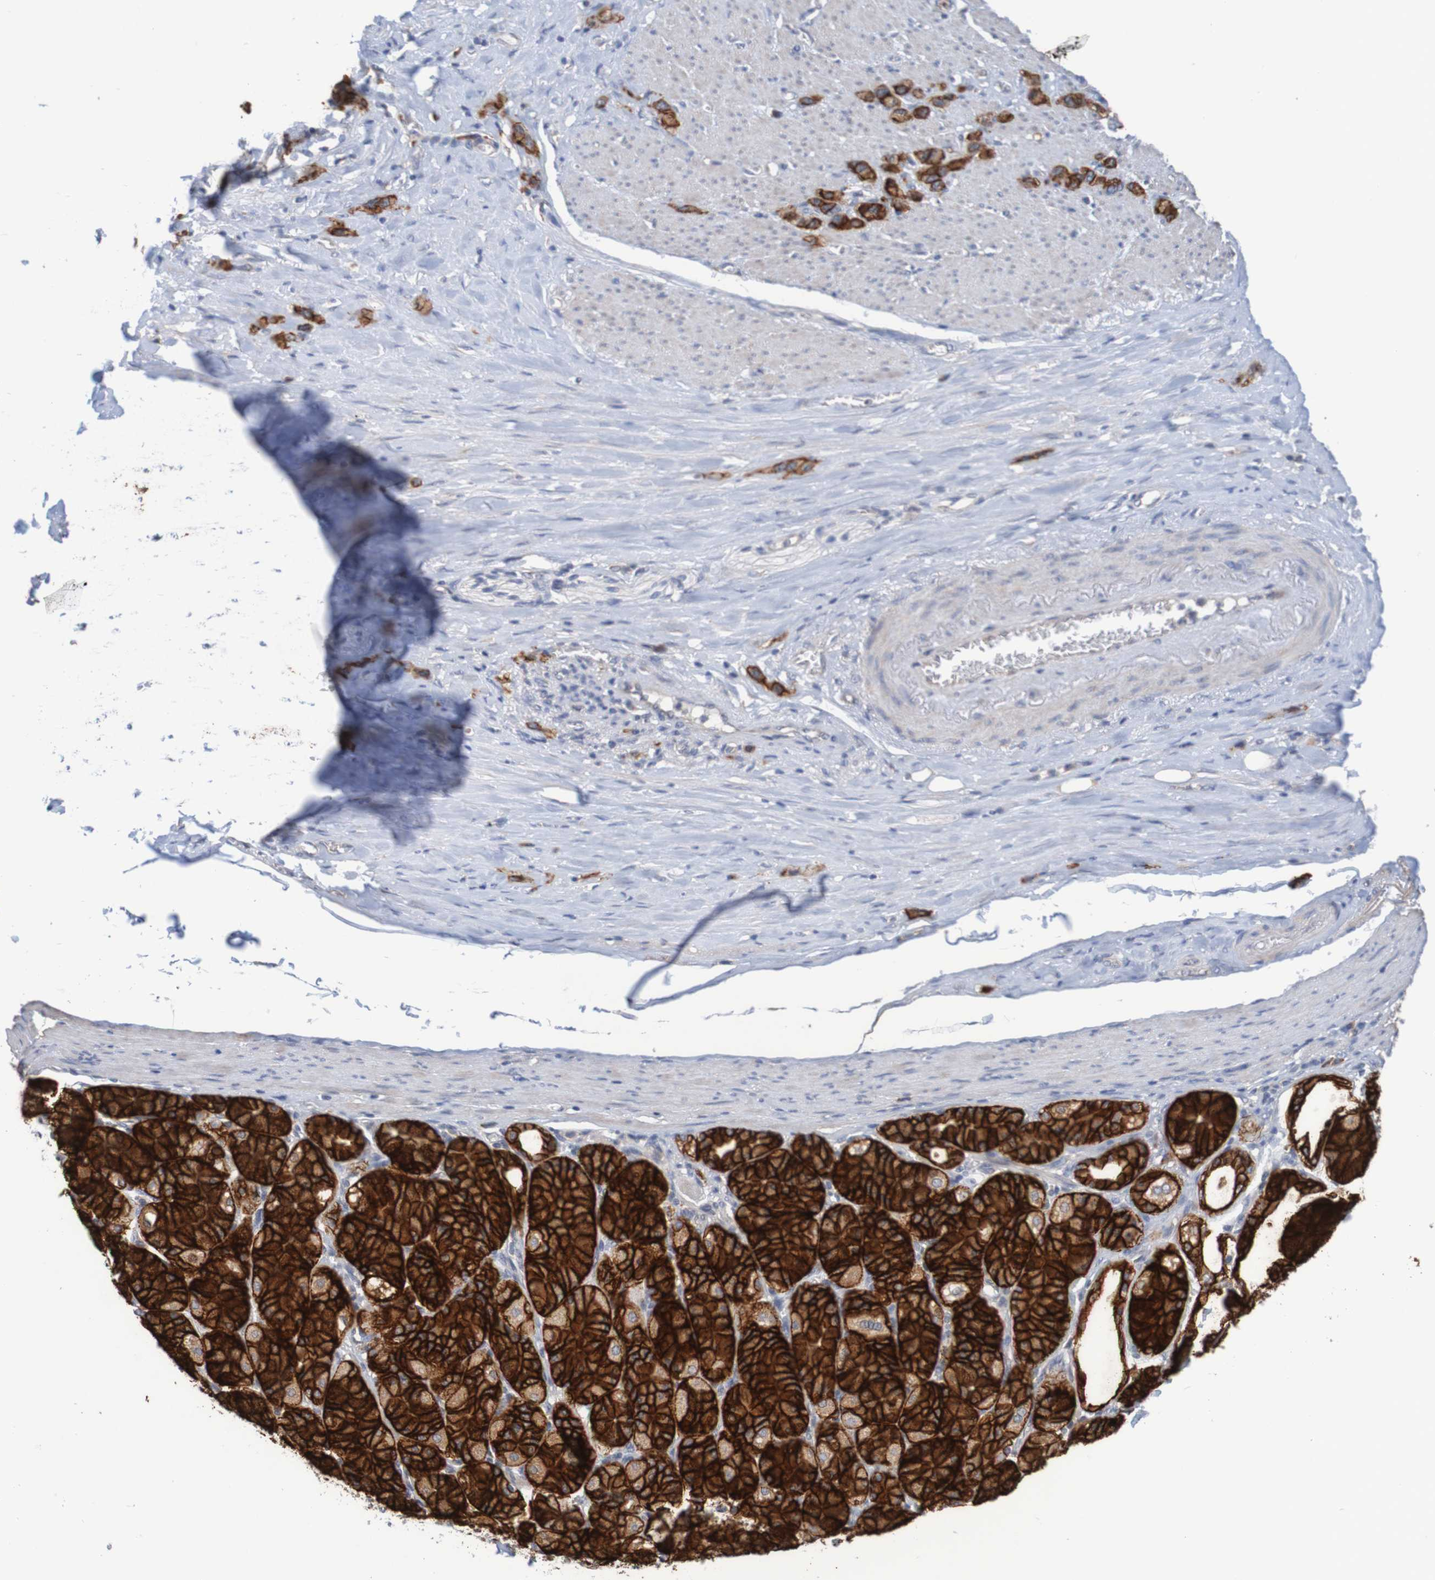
{"staining": {"intensity": "strong", "quantity": ">75%", "location": "cytoplasmic/membranous"}, "tissue": "stomach cancer", "cell_type": "Tumor cells", "image_type": "cancer", "snomed": [{"axis": "morphology", "description": "Normal tissue, NOS"}, {"axis": "morphology", "description": "Adenocarcinoma, NOS"}, {"axis": "morphology", "description": "Adenocarcinoma, High grade"}, {"axis": "topography", "description": "Stomach, upper"}, {"axis": "topography", "description": "Stomach"}], "caption": "Tumor cells reveal high levels of strong cytoplasmic/membranous positivity in about >75% of cells in stomach adenocarcinoma.", "gene": "CLDN18", "patient": {"sex": "female", "age": 65}}